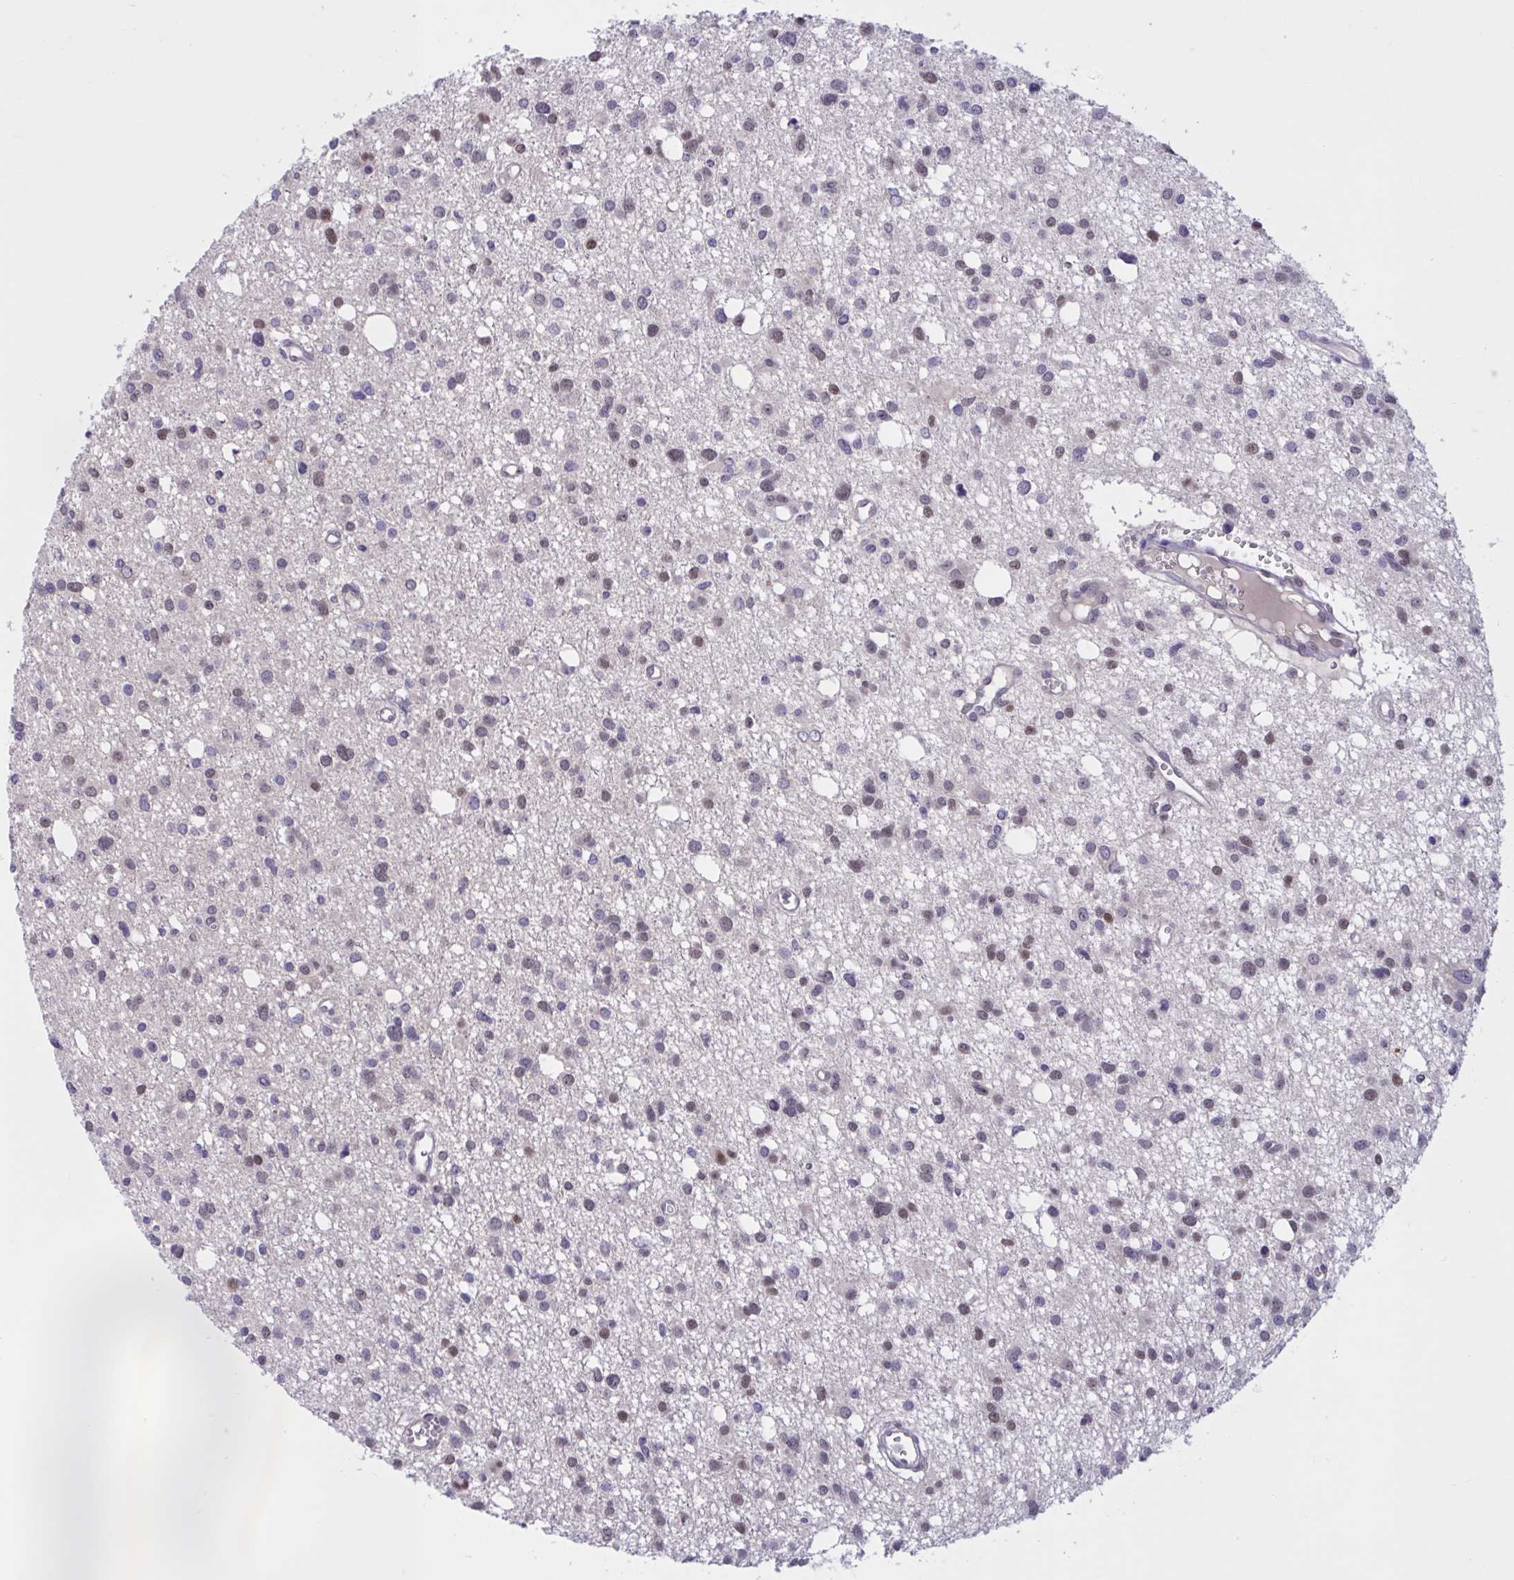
{"staining": {"intensity": "moderate", "quantity": "<25%", "location": "nuclear"}, "tissue": "glioma", "cell_type": "Tumor cells", "image_type": "cancer", "snomed": [{"axis": "morphology", "description": "Glioma, malignant, High grade"}, {"axis": "topography", "description": "Brain"}], "caption": "Human high-grade glioma (malignant) stained with a brown dye demonstrates moderate nuclear positive positivity in approximately <25% of tumor cells.", "gene": "RBL1", "patient": {"sex": "male", "age": 23}}